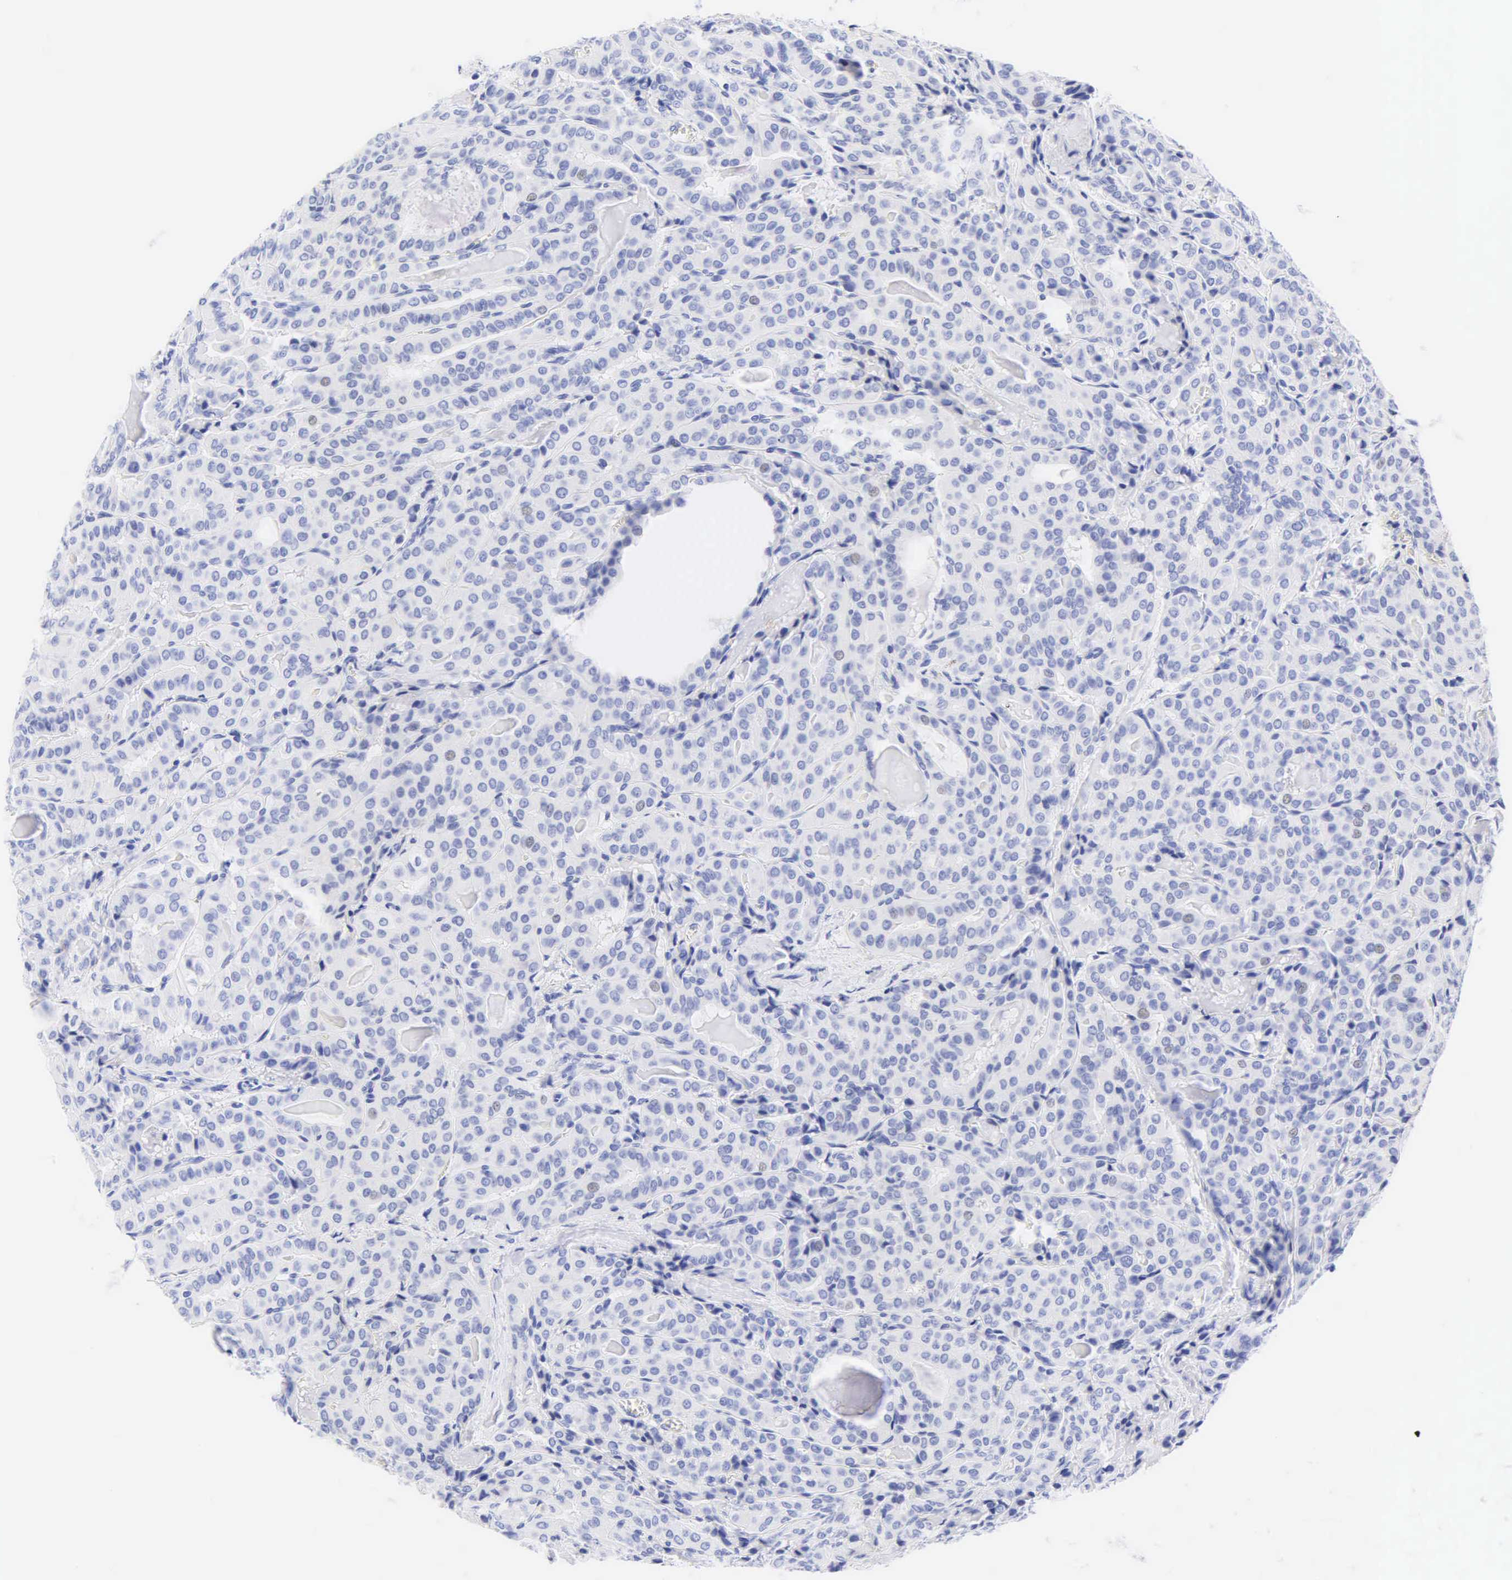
{"staining": {"intensity": "negative", "quantity": "none", "location": "none"}, "tissue": "thyroid cancer", "cell_type": "Tumor cells", "image_type": "cancer", "snomed": [{"axis": "morphology", "description": "Papillary adenocarcinoma, NOS"}, {"axis": "topography", "description": "Thyroid gland"}], "caption": "This is a micrograph of immunohistochemistry staining of papillary adenocarcinoma (thyroid), which shows no staining in tumor cells.", "gene": "DES", "patient": {"sex": "female", "age": 71}}